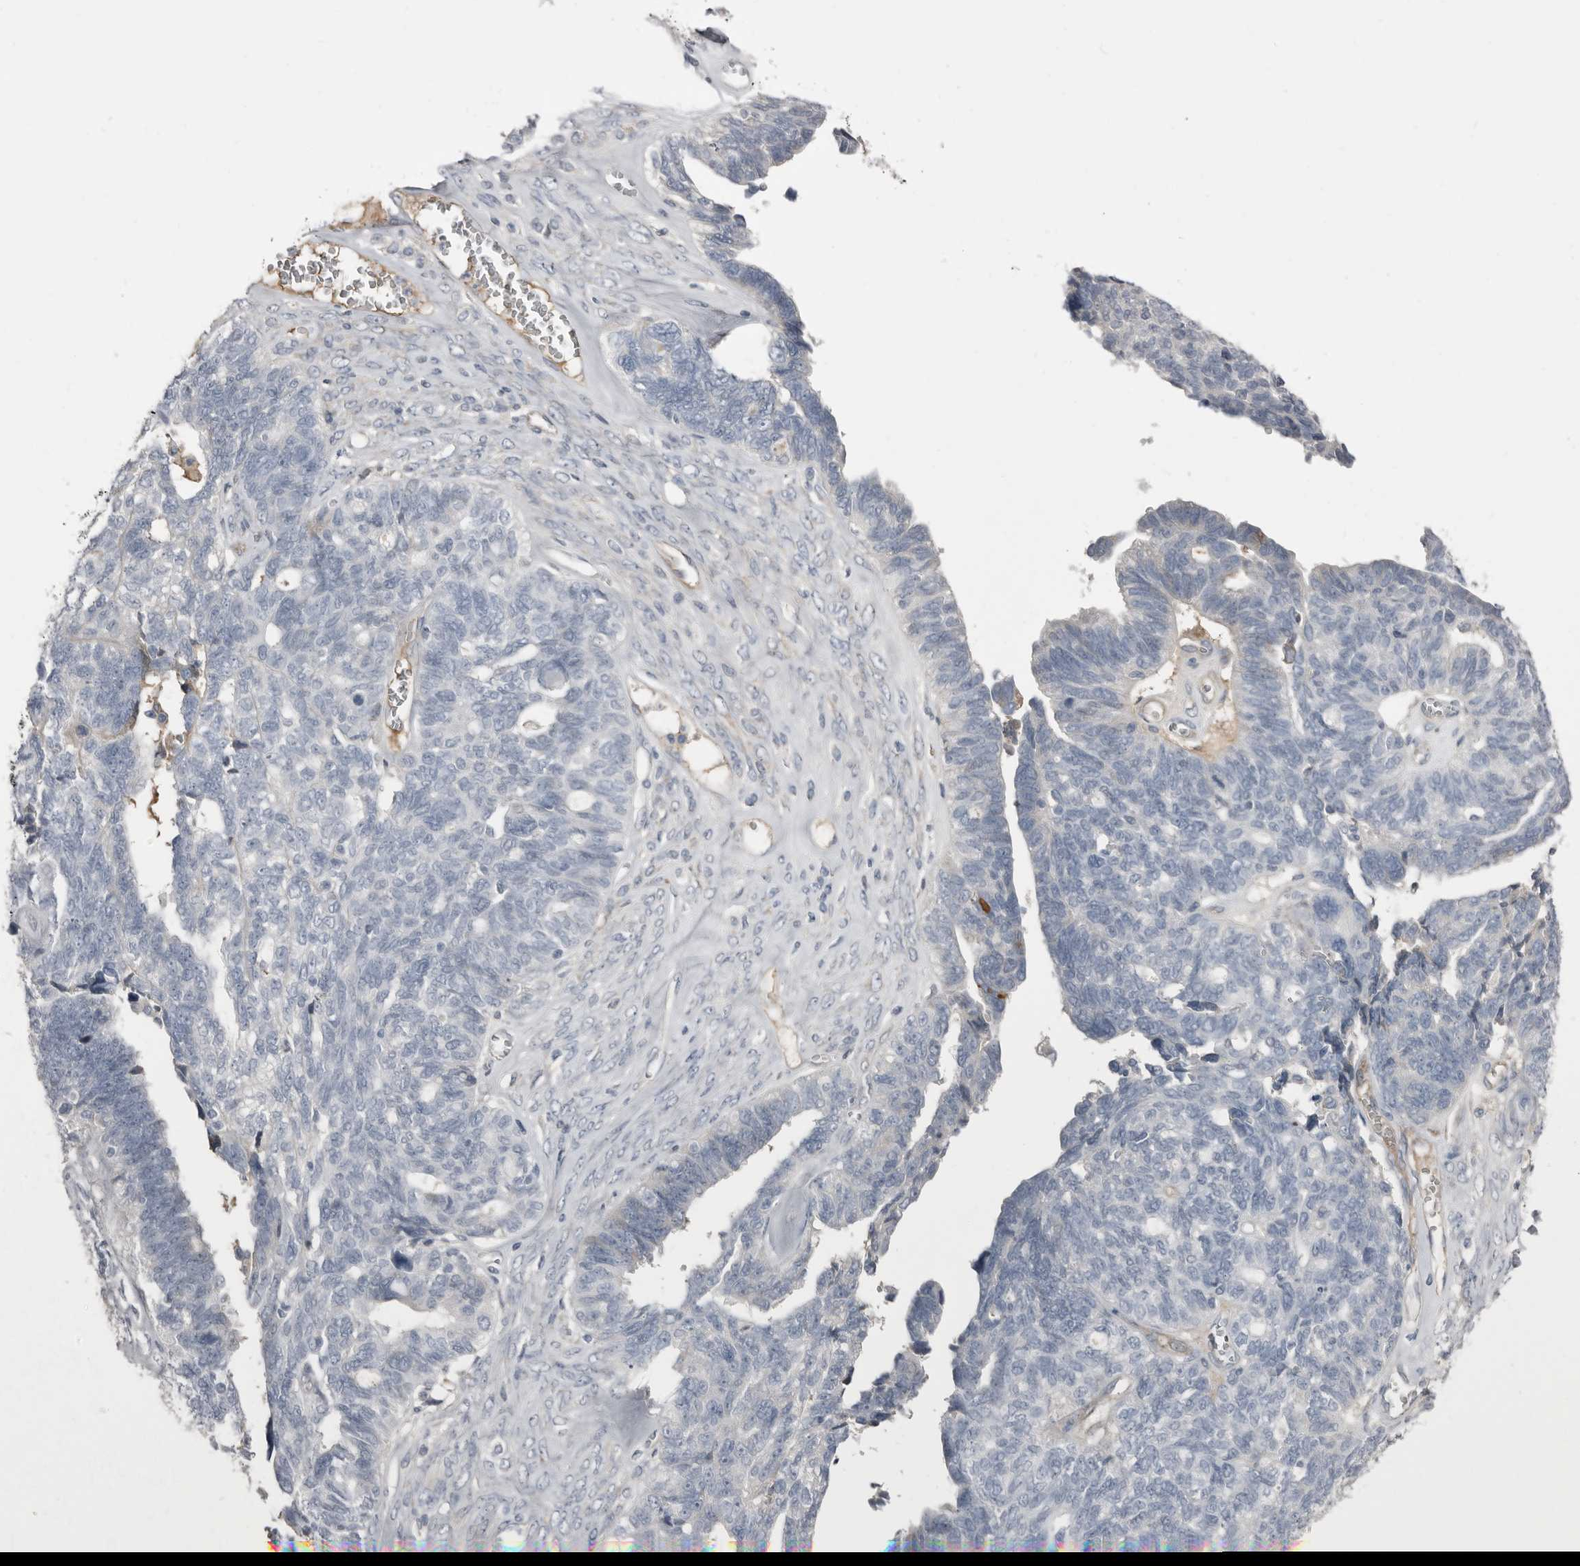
{"staining": {"intensity": "negative", "quantity": "none", "location": "none"}, "tissue": "ovarian cancer", "cell_type": "Tumor cells", "image_type": "cancer", "snomed": [{"axis": "morphology", "description": "Cystadenocarcinoma, serous, NOS"}, {"axis": "topography", "description": "Ovary"}], "caption": "An immunohistochemistry (IHC) micrograph of serous cystadenocarcinoma (ovarian) is shown. There is no staining in tumor cells of serous cystadenocarcinoma (ovarian).", "gene": "ZNF114", "patient": {"sex": "female", "age": 79}}